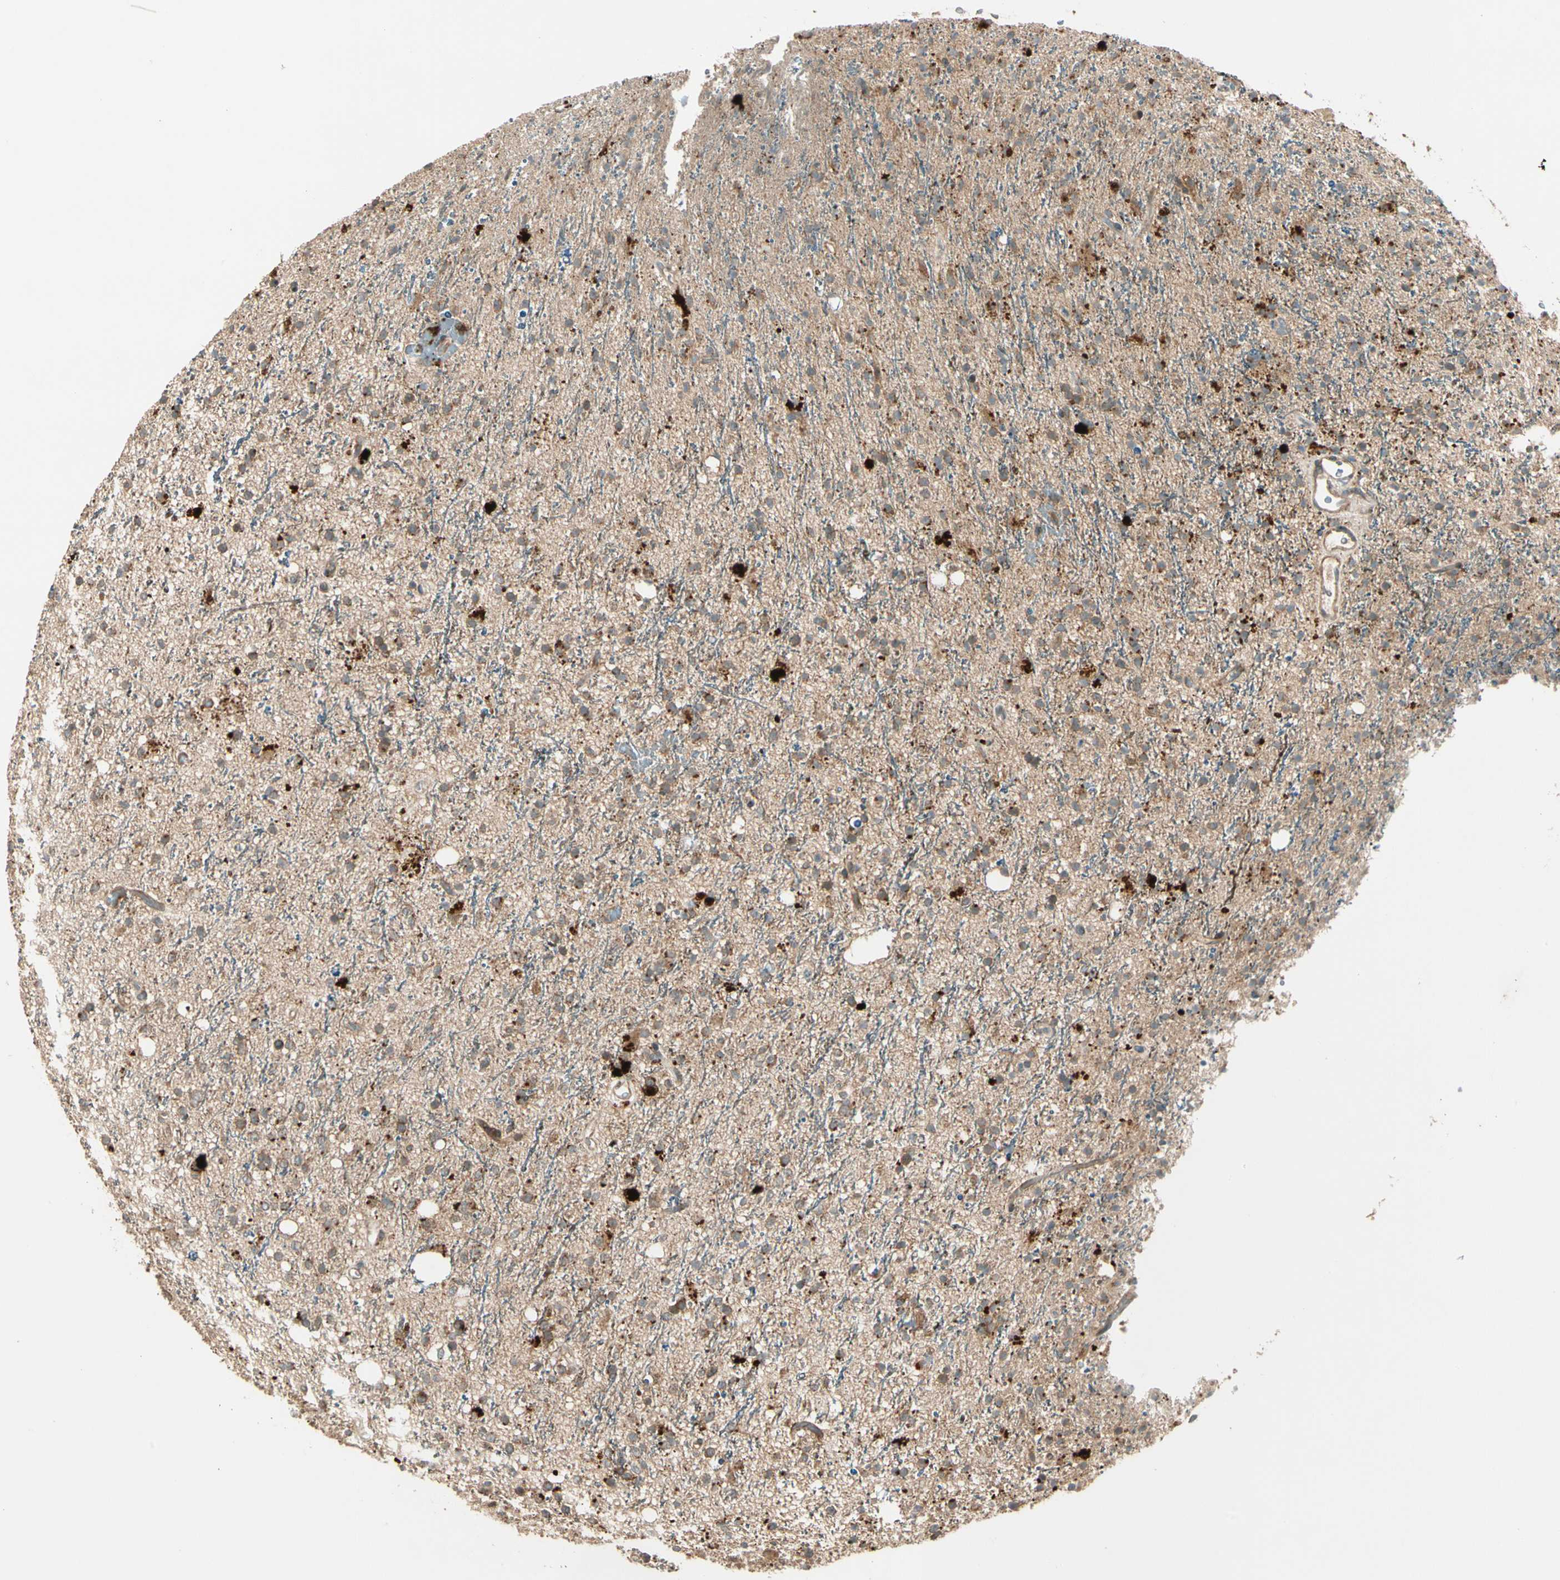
{"staining": {"intensity": "moderate", "quantity": "25%-75%", "location": "cytoplasmic/membranous"}, "tissue": "glioma", "cell_type": "Tumor cells", "image_type": "cancer", "snomed": [{"axis": "morphology", "description": "Glioma, malignant, High grade"}, {"axis": "topography", "description": "Brain"}], "caption": "Glioma stained for a protein demonstrates moderate cytoplasmic/membranous positivity in tumor cells. Immunohistochemistry stains the protein of interest in brown and the nuclei are stained blue.", "gene": "ACVR1C", "patient": {"sex": "male", "age": 47}}